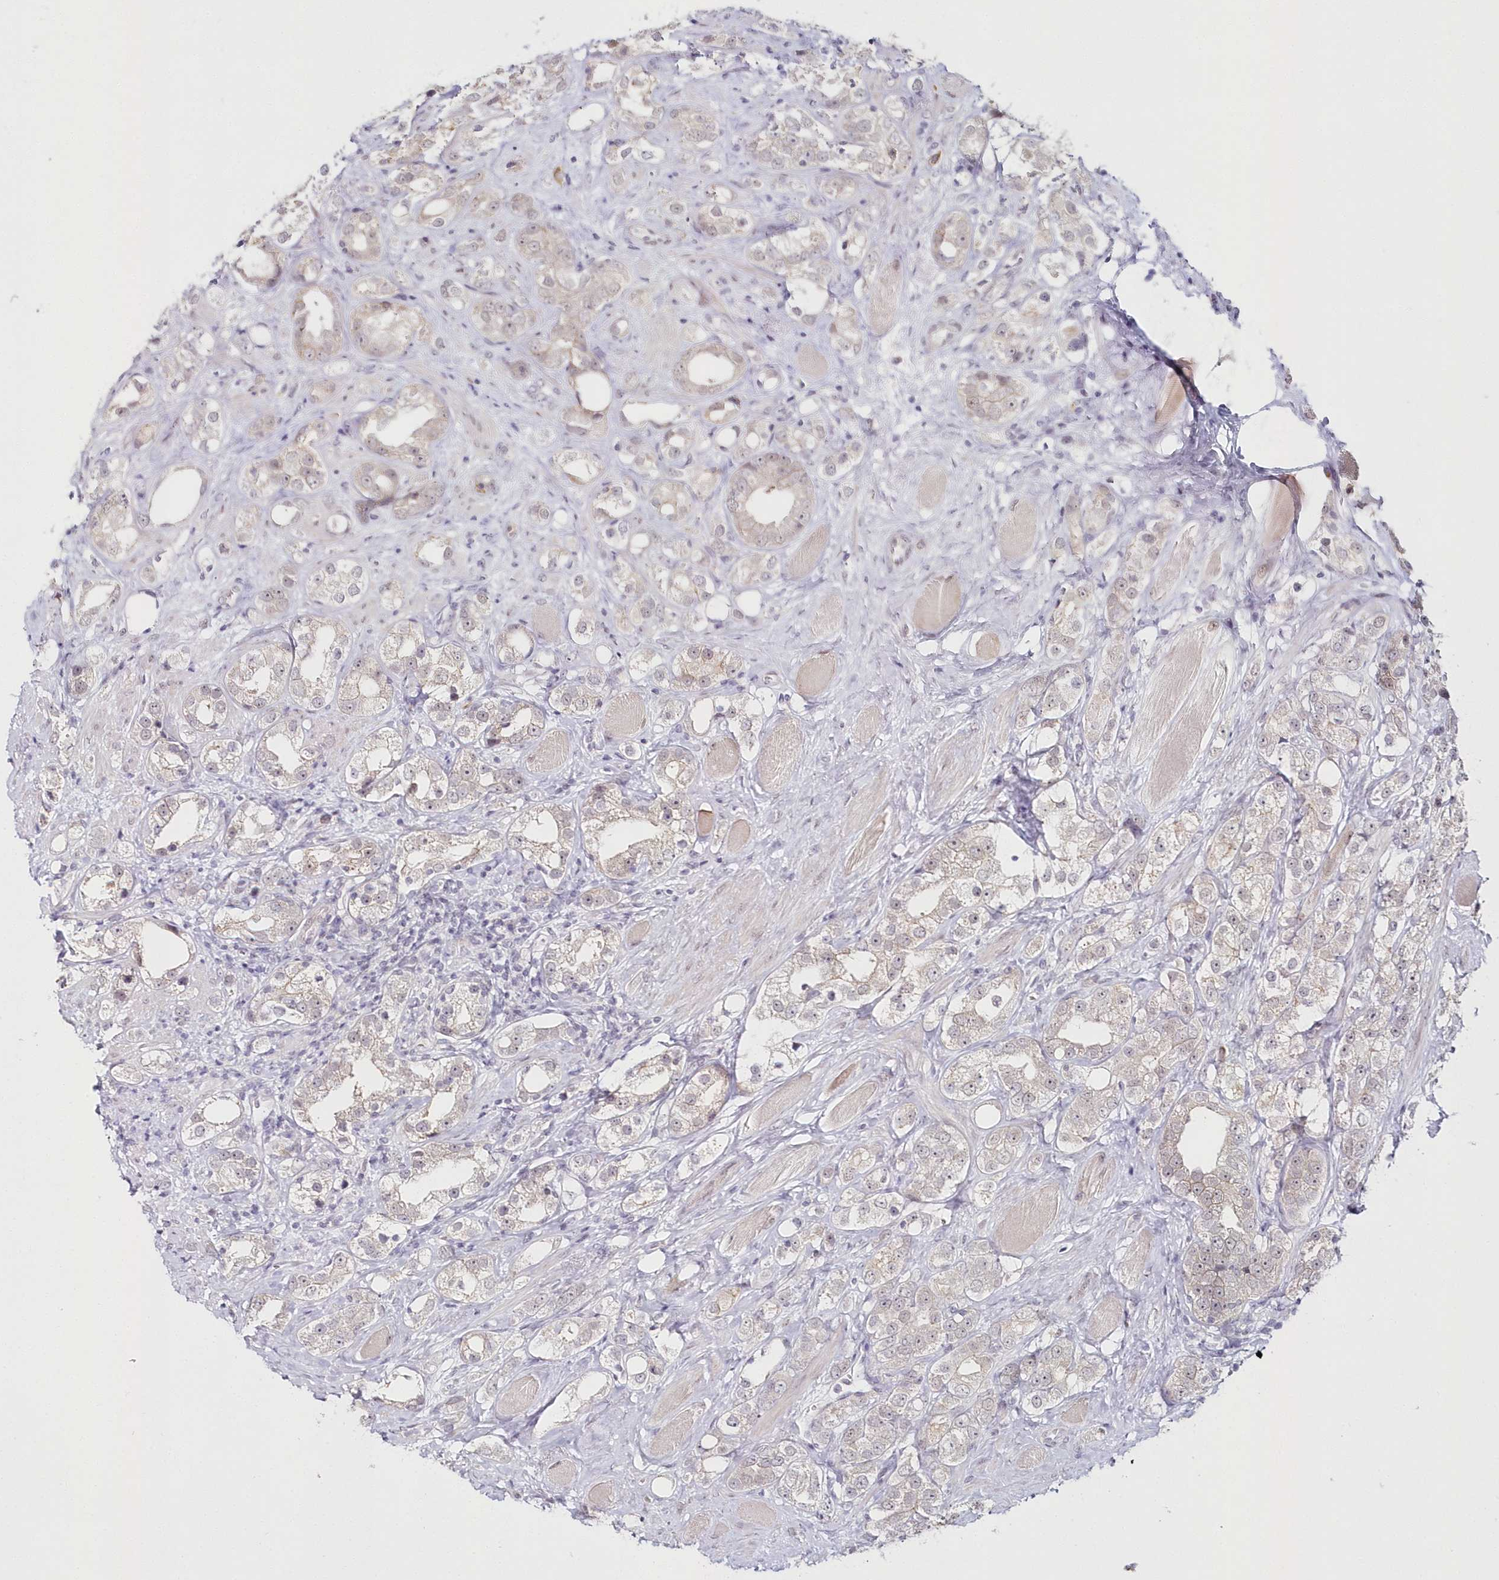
{"staining": {"intensity": "weak", "quantity": "<25%", "location": "nuclear"}, "tissue": "prostate cancer", "cell_type": "Tumor cells", "image_type": "cancer", "snomed": [{"axis": "morphology", "description": "Adenocarcinoma, NOS"}, {"axis": "topography", "description": "Prostate"}], "caption": "Prostate adenocarcinoma was stained to show a protein in brown. There is no significant staining in tumor cells.", "gene": "HYCC2", "patient": {"sex": "male", "age": 79}}